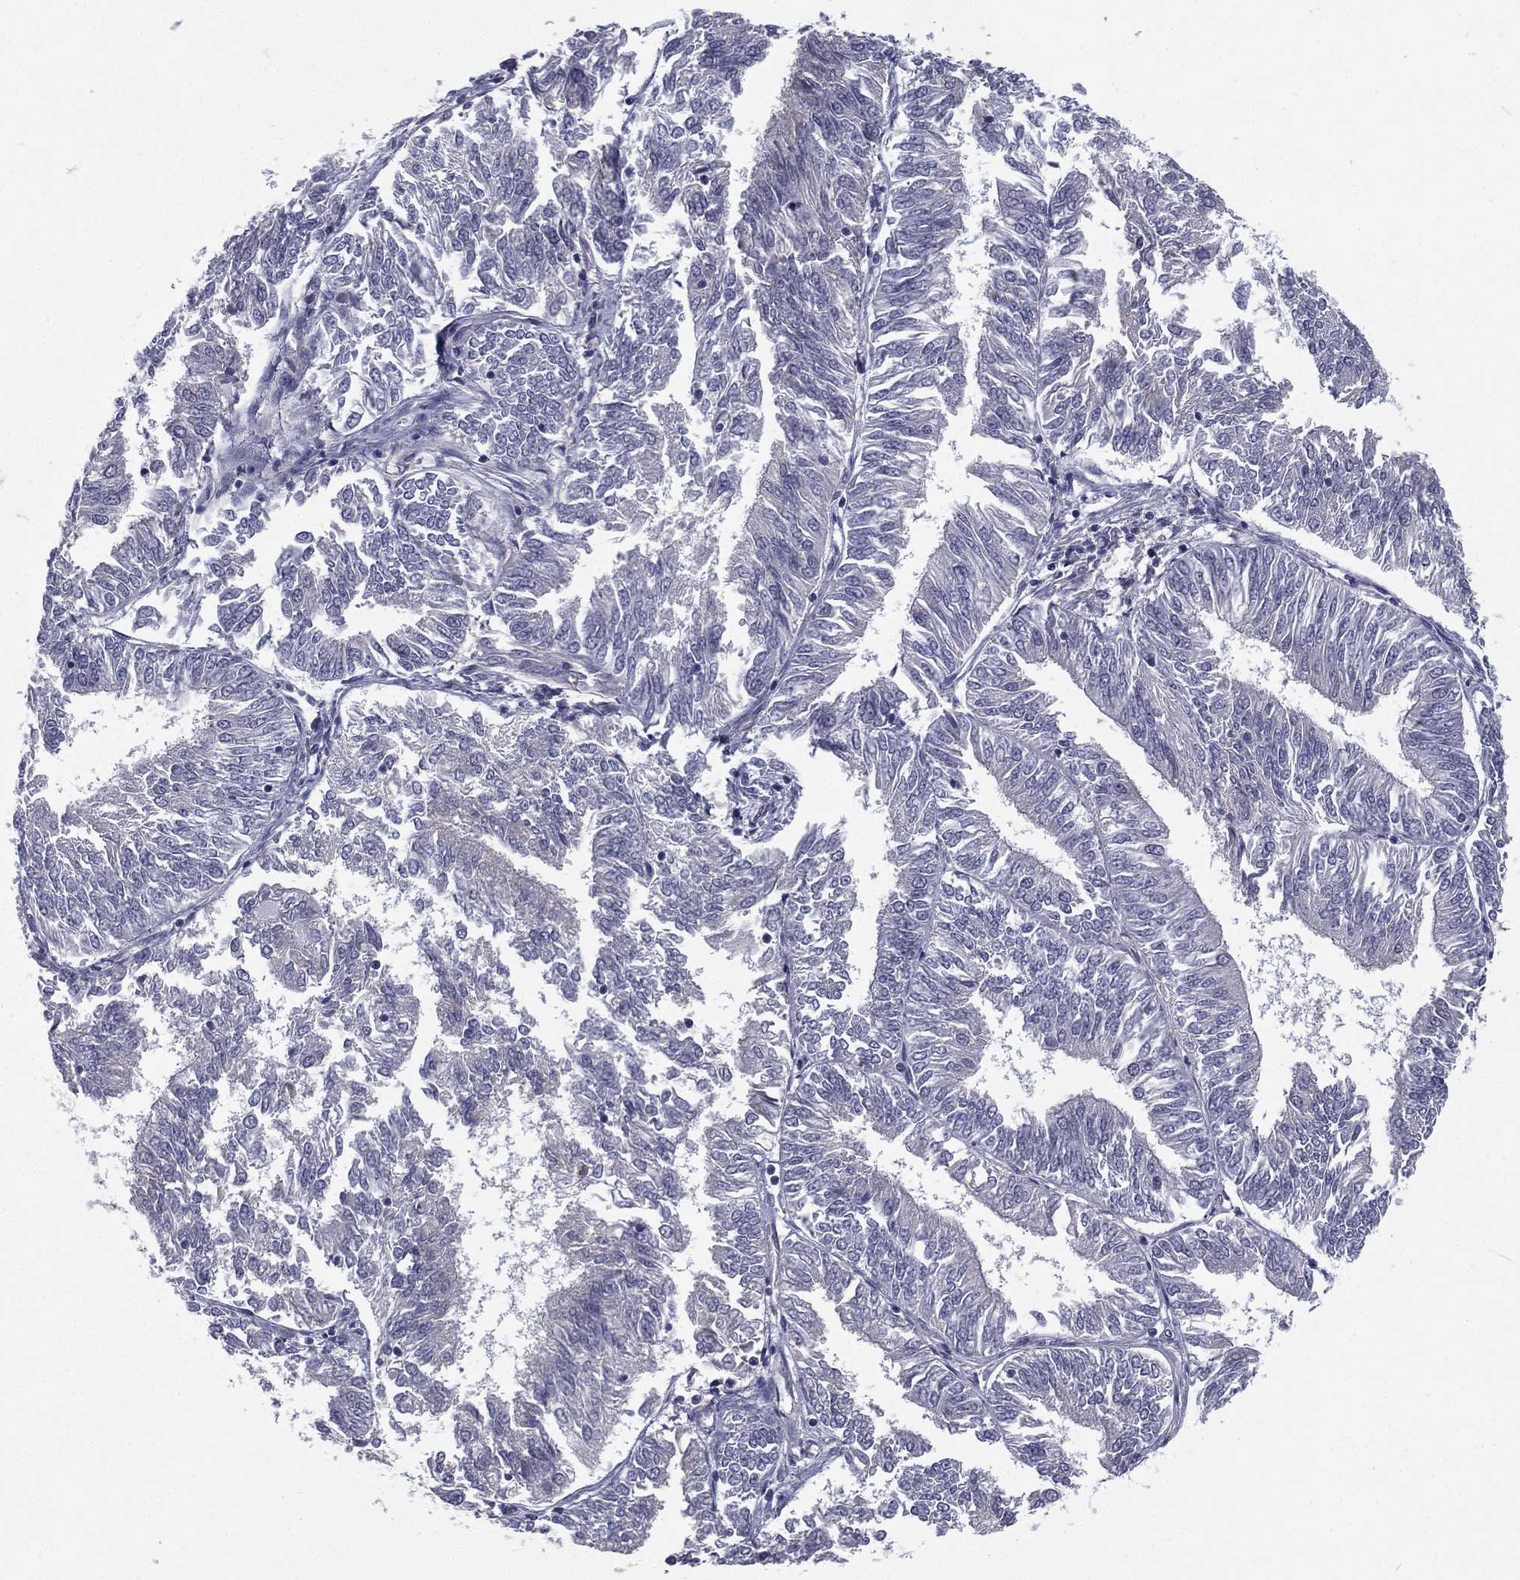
{"staining": {"intensity": "negative", "quantity": "none", "location": "none"}, "tissue": "endometrial cancer", "cell_type": "Tumor cells", "image_type": "cancer", "snomed": [{"axis": "morphology", "description": "Adenocarcinoma, NOS"}, {"axis": "topography", "description": "Endometrium"}], "caption": "Tumor cells are negative for brown protein staining in endometrial adenocarcinoma.", "gene": "ACTRT2", "patient": {"sex": "female", "age": 58}}